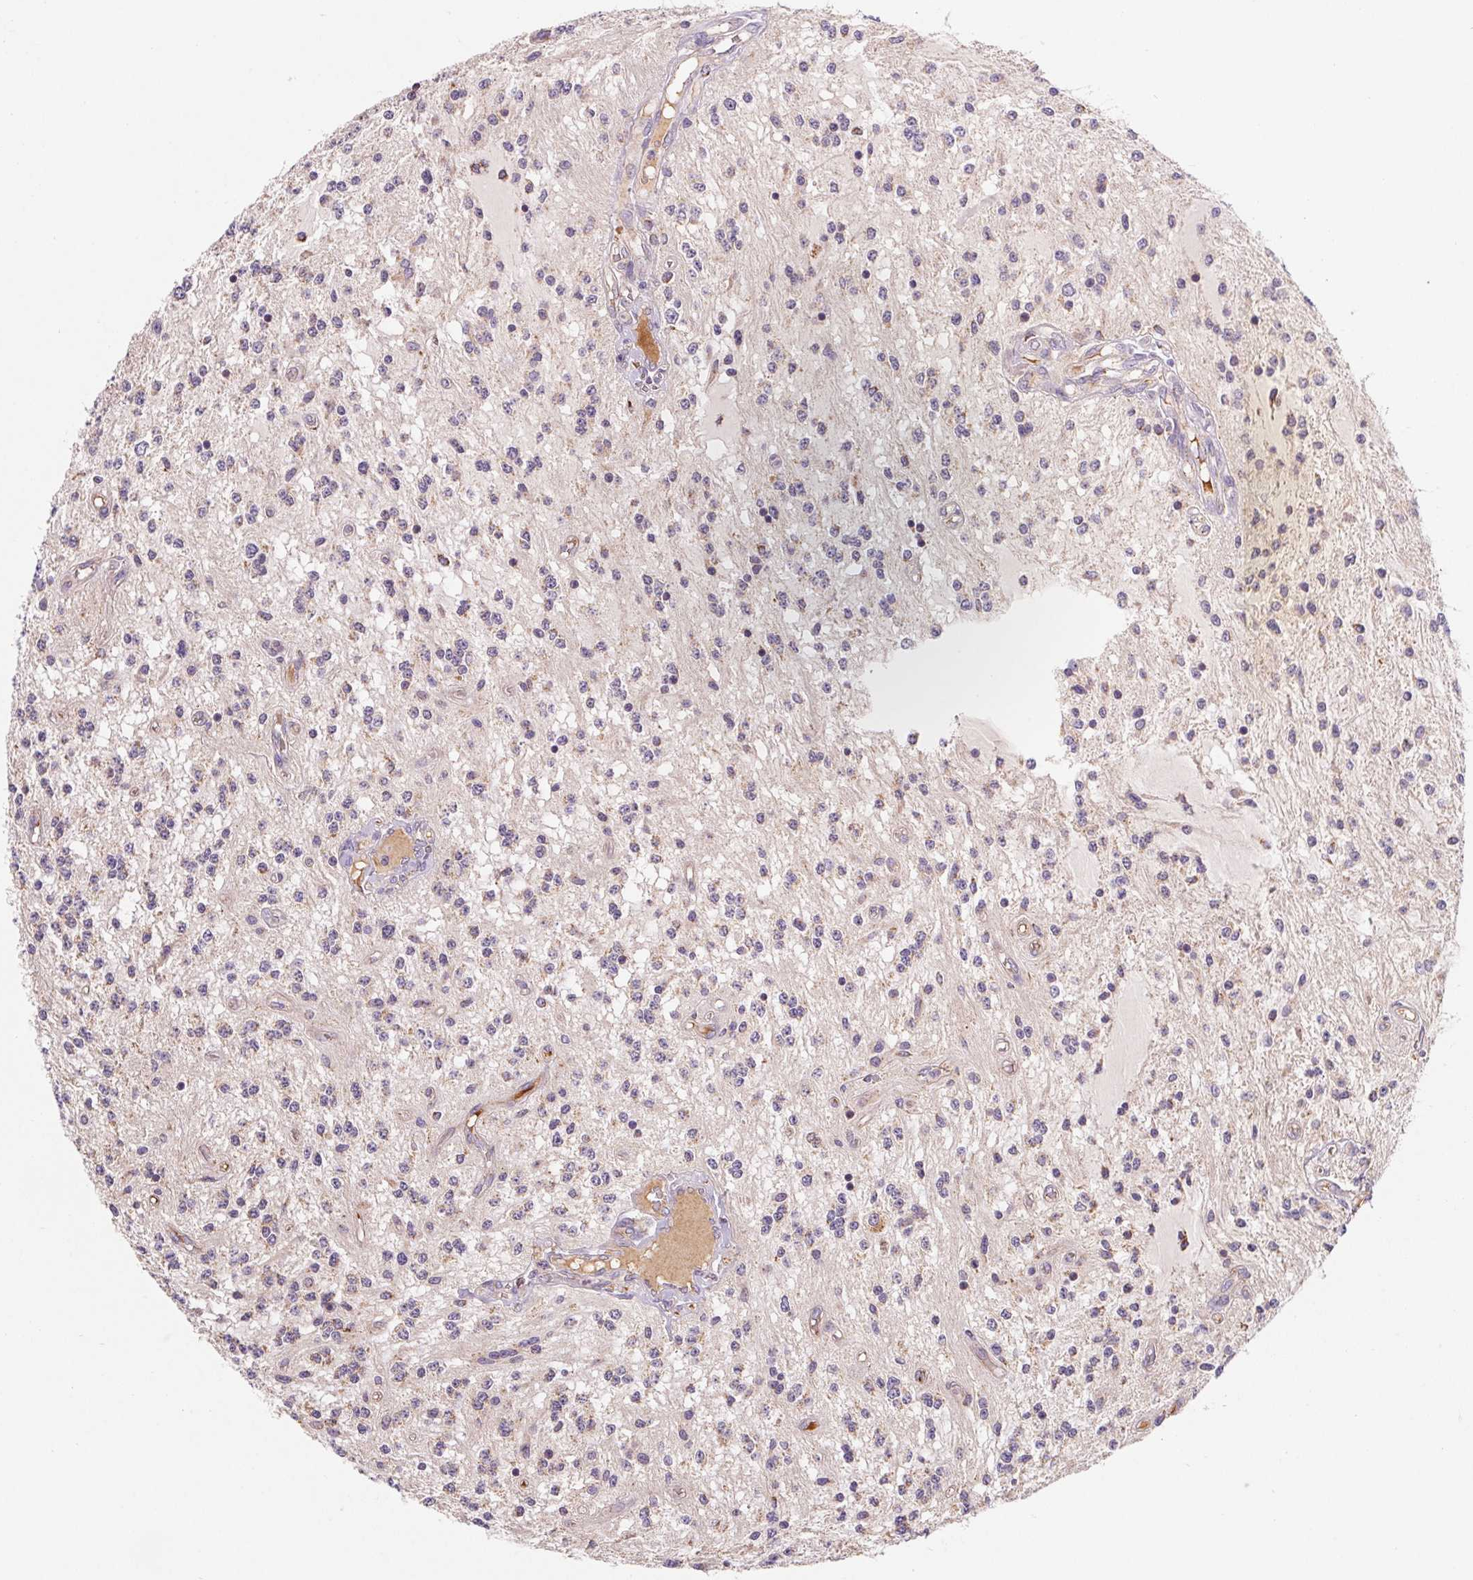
{"staining": {"intensity": "weak", "quantity": "<25%", "location": "cytoplasmic/membranous"}, "tissue": "glioma", "cell_type": "Tumor cells", "image_type": "cancer", "snomed": [{"axis": "morphology", "description": "Glioma, malignant, Low grade"}, {"axis": "topography", "description": "Cerebellum"}], "caption": "Glioma was stained to show a protein in brown. There is no significant expression in tumor cells.", "gene": "EMC6", "patient": {"sex": "female", "age": 14}}